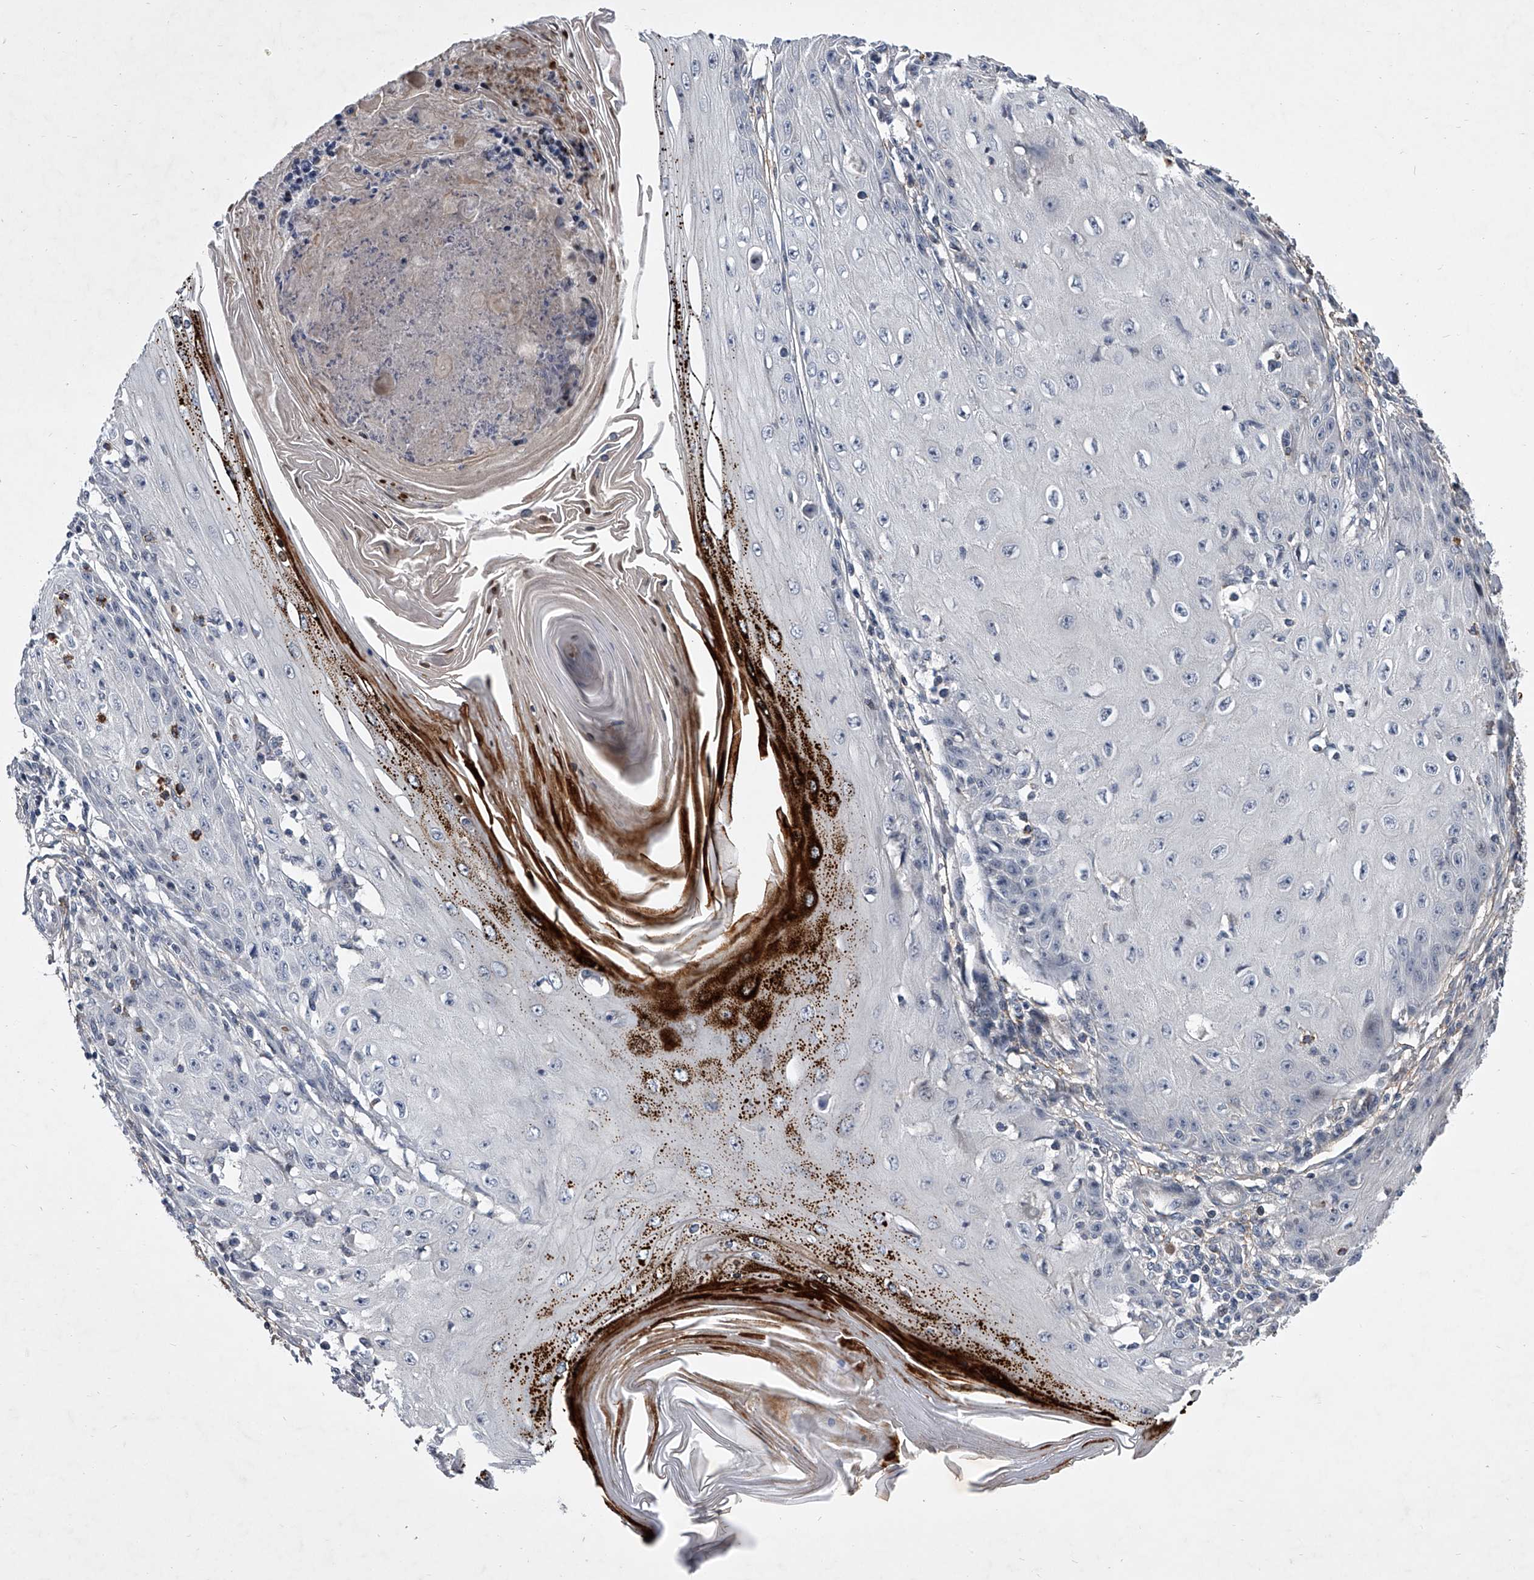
{"staining": {"intensity": "negative", "quantity": "none", "location": "none"}, "tissue": "skin cancer", "cell_type": "Tumor cells", "image_type": "cancer", "snomed": [{"axis": "morphology", "description": "Squamous cell carcinoma, NOS"}, {"axis": "topography", "description": "Skin"}], "caption": "A photomicrograph of human skin squamous cell carcinoma is negative for staining in tumor cells.", "gene": "ZNF76", "patient": {"sex": "female", "age": 73}}